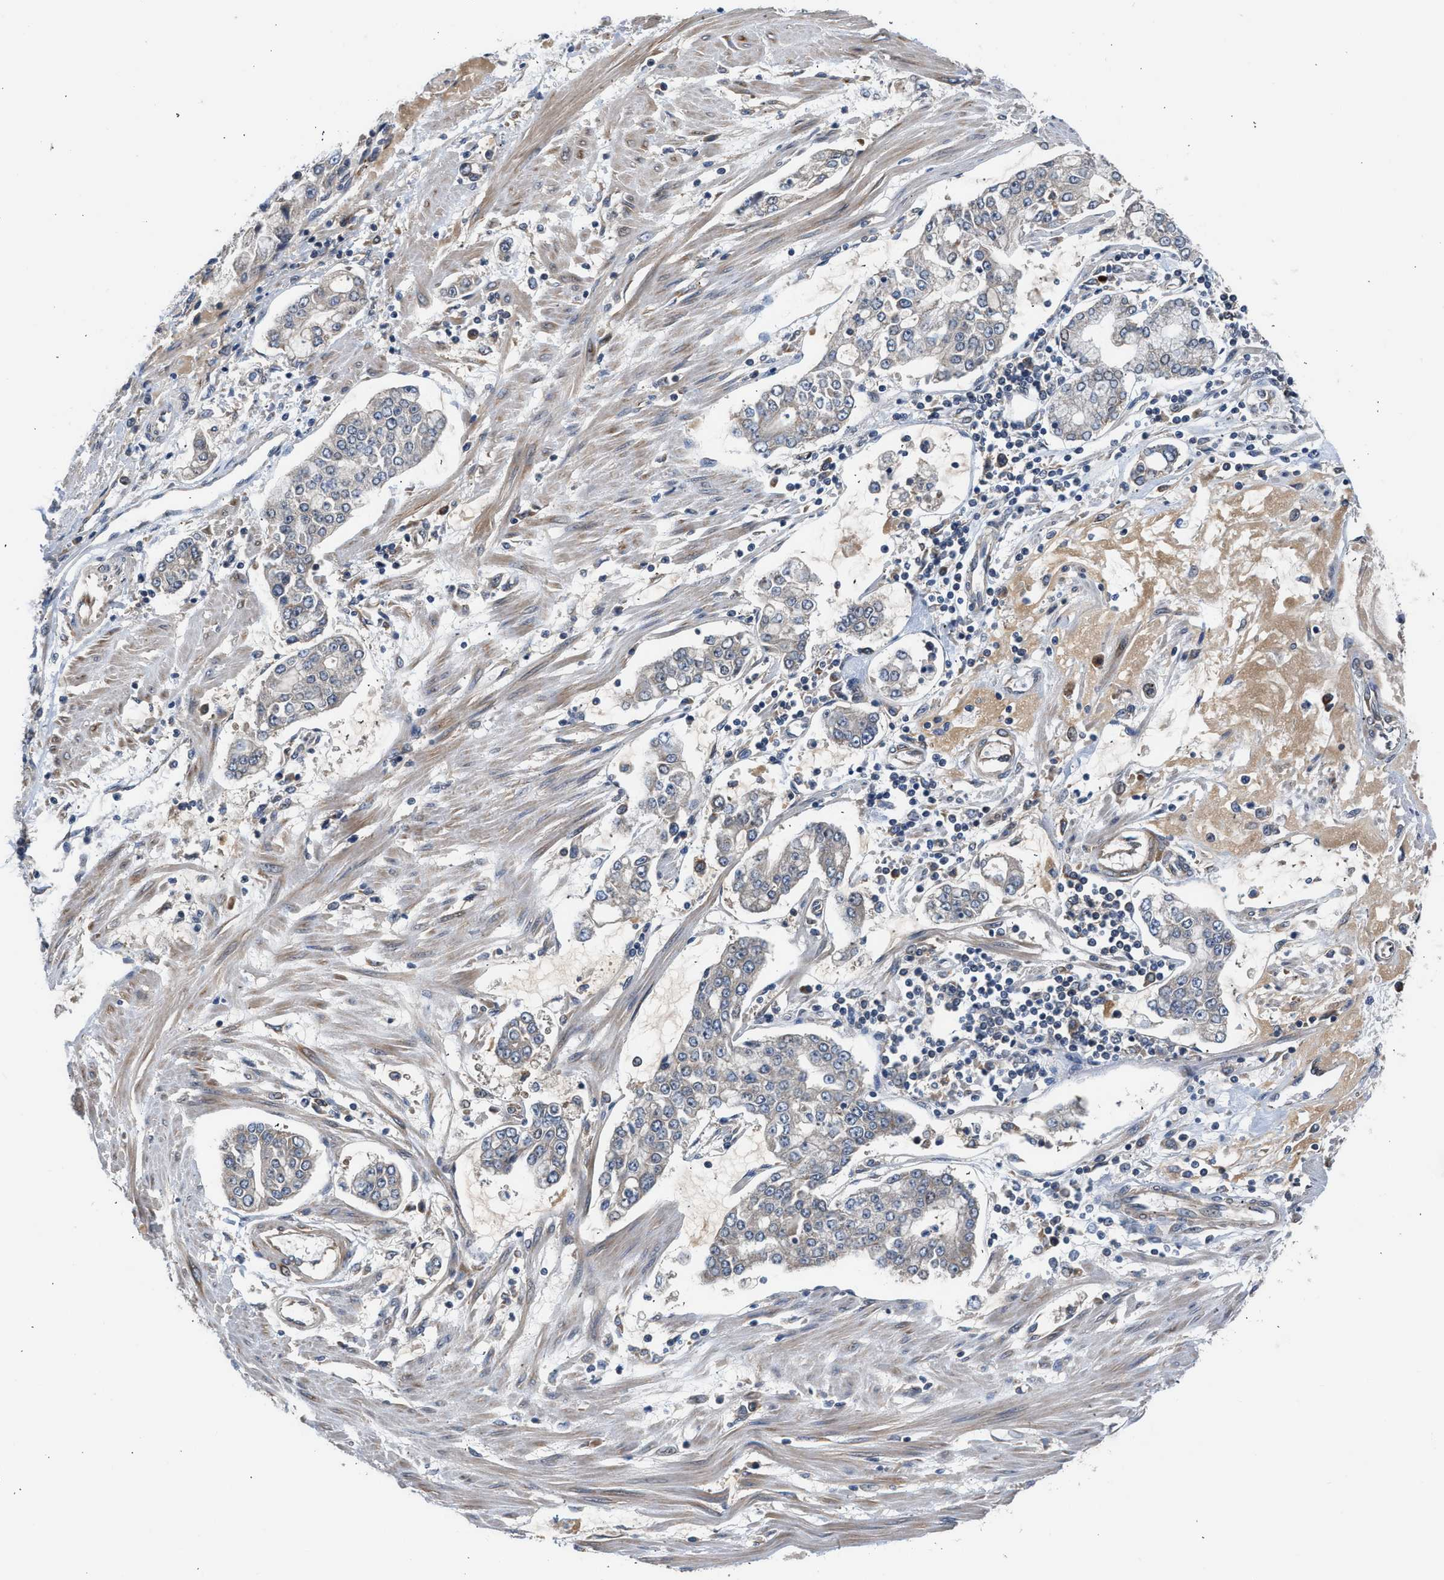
{"staining": {"intensity": "negative", "quantity": "none", "location": "none"}, "tissue": "stomach cancer", "cell_type": "Tumor cells", "image_type": "cancer", "snomed": [{"axis": "morphology", "description": "Adenocarcinoma, NOS"}, {"axis": "topography", "description": "Stomach"}], "caption": "Stomach cancer (adenocarcinoma) stained for a protein using immunohistochemistry (IHC) reveals no staining tumor cells.", "gene": "POLG2", "patient": {"sex": "male", "age": 76}}